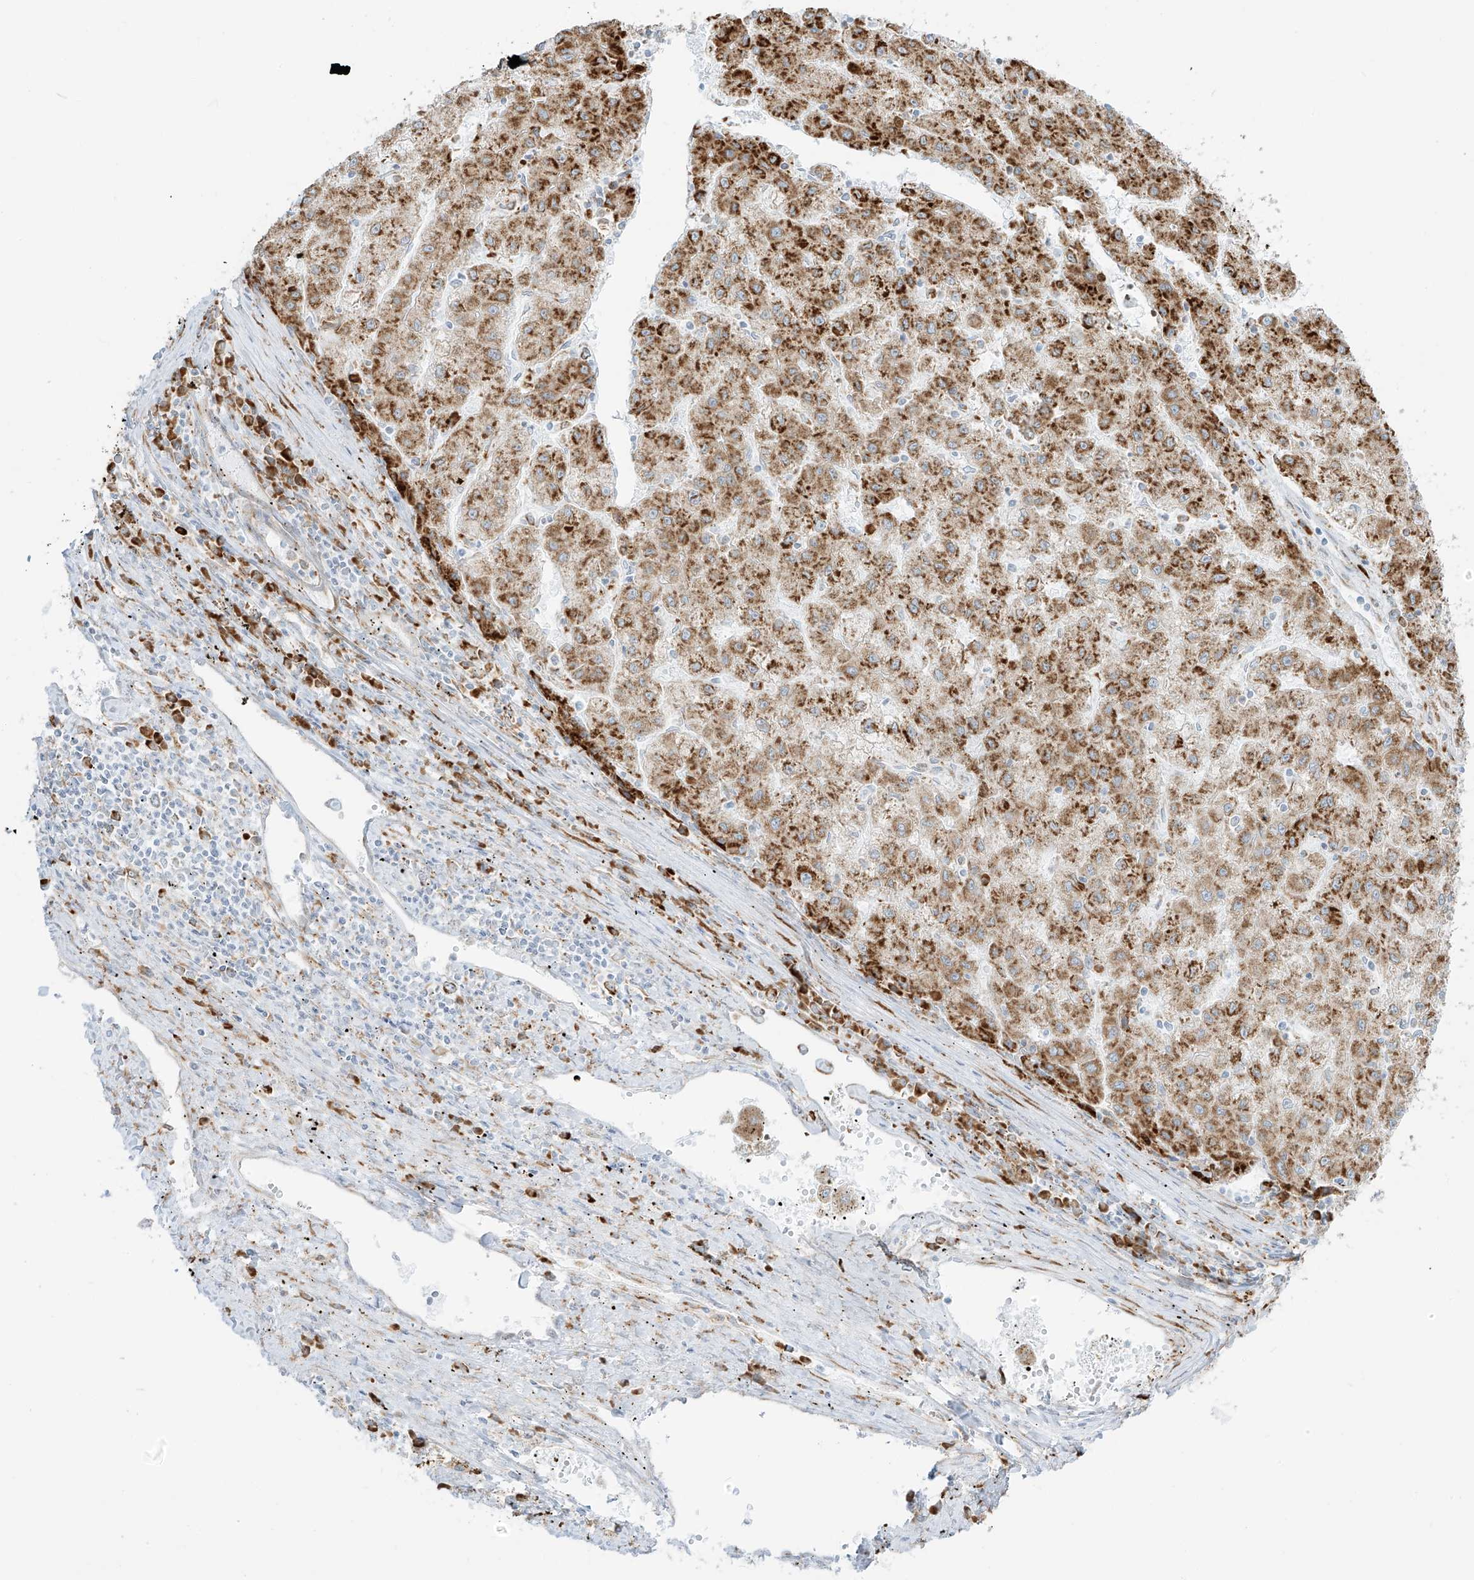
{"staining": {"intensity": "strong", "quantity": ">75%", "location": "cytoplasmic/membranous"}, "tissue": "liver cancer", "cell_type": "Tumor cells", "image_type": "cancer", "snomed": [{"axis": "morphology", "description": "Carcinoma, Hepatocellular, NOS"}, {"axis": "topography", "description": "Liver"}], "caption": "Immunohistochemical staining of human liver cancer exhibits high levels of strong cytoplasmic/membranous positivity in about >75% of tumor cells.", "gene": "LRRC59", "patient": {"sex": "male", "age": 72}}